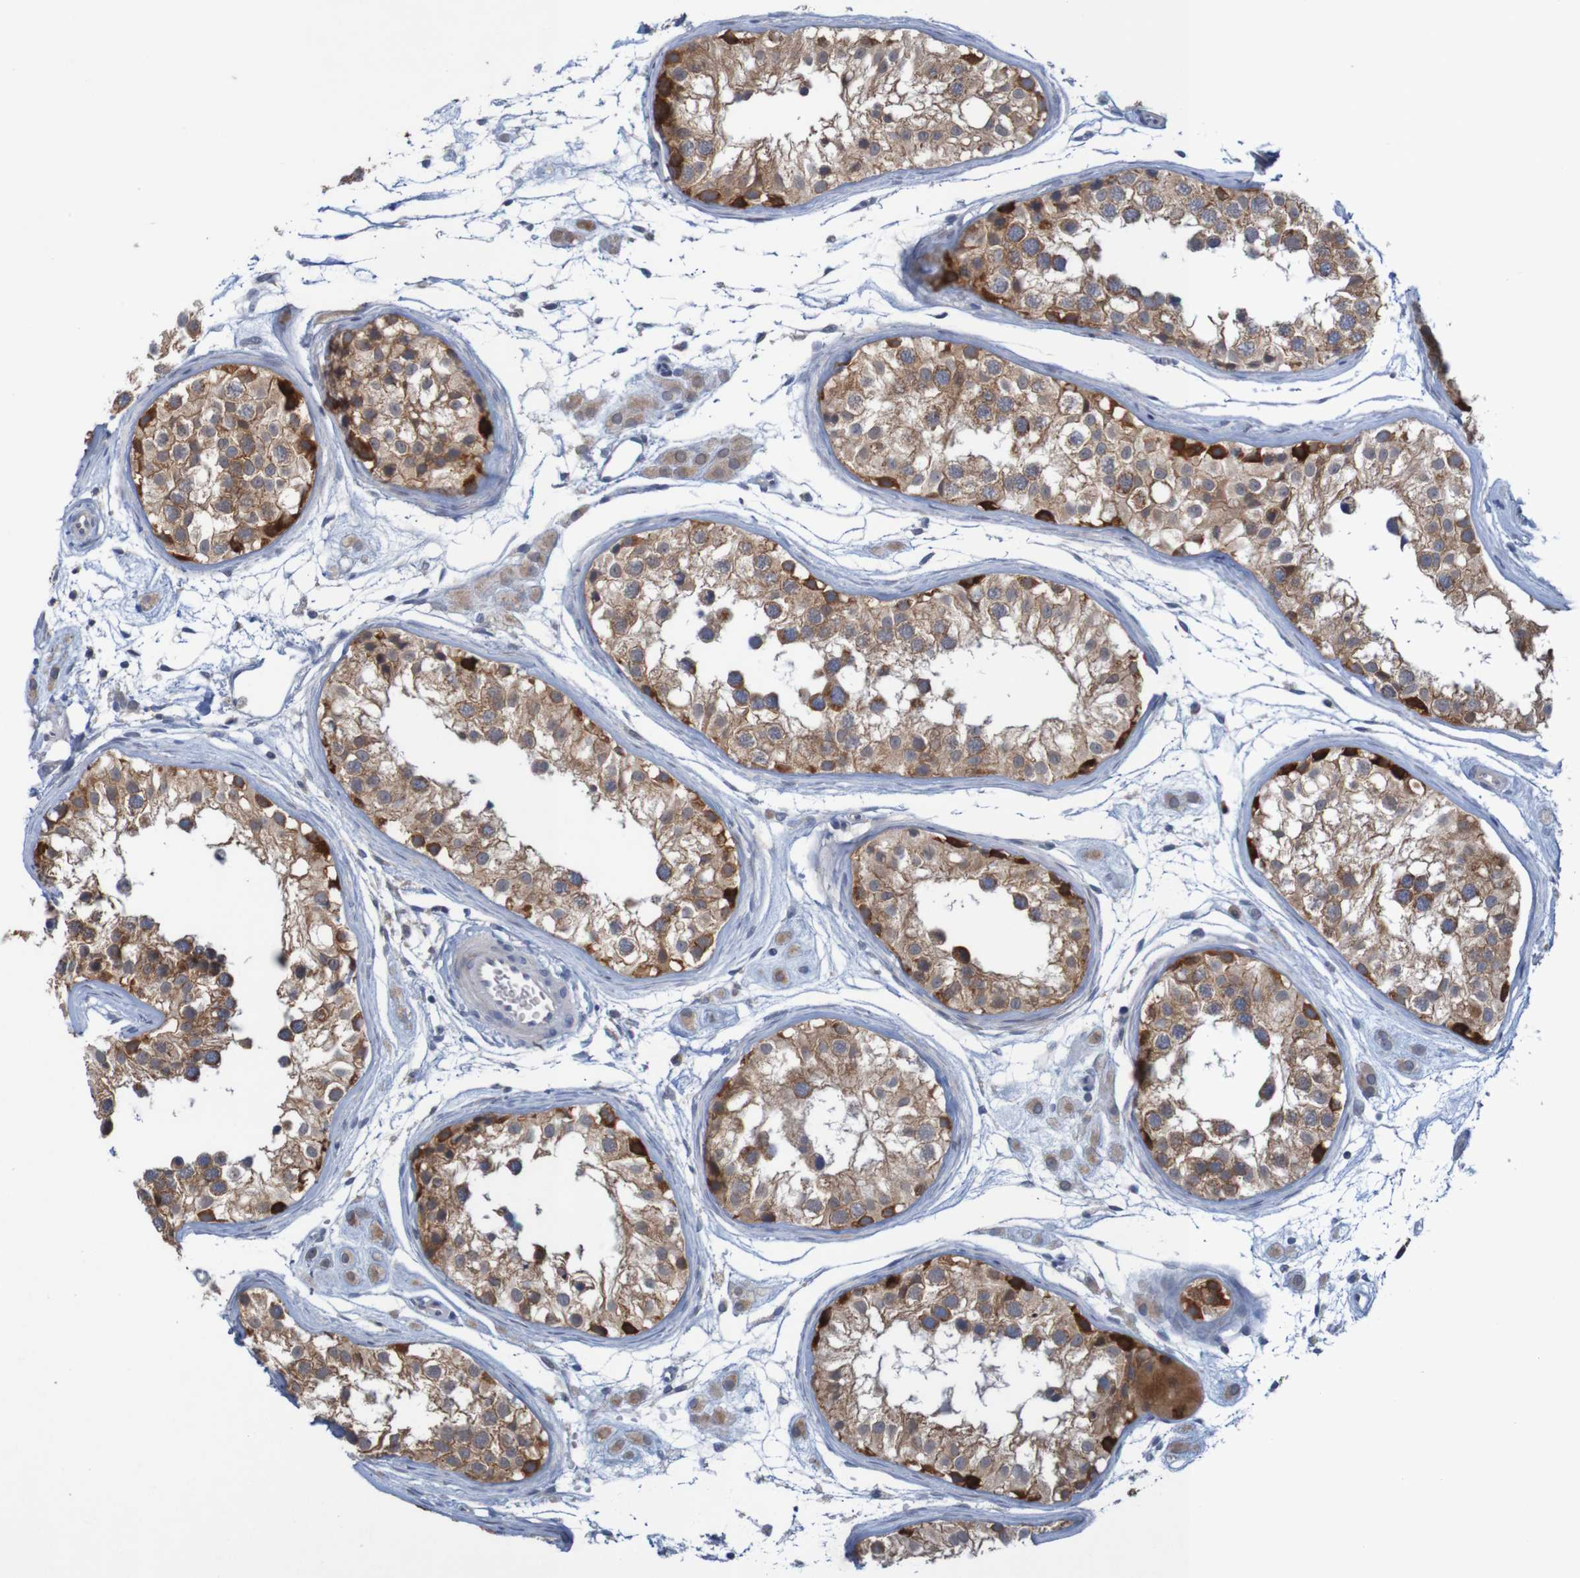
{"staining": {"intensity": "strong", "quantity": "<25%", "location": "cytoplasmic/membranous"}, "tissue": "testis", "cell_type": "Cells in seminiferous ducts", "image_type": "normal", "snomed": [{"axis": "morphology", "description": "Normal tissue, NOS"}, {"axis": "morphology", "description": "Adenocarcinoma, metastatic, NOS"}, {"axis": "topography", "description": "Testis"}], "caption": "Immunohistochemical staining of benign testis reveals strong cytoplasmic/membranous protein staining in about <25% of cells in seminiferous ducts.", "gene": "NAV2", "patient": {"sex": "male", "age": 26}}